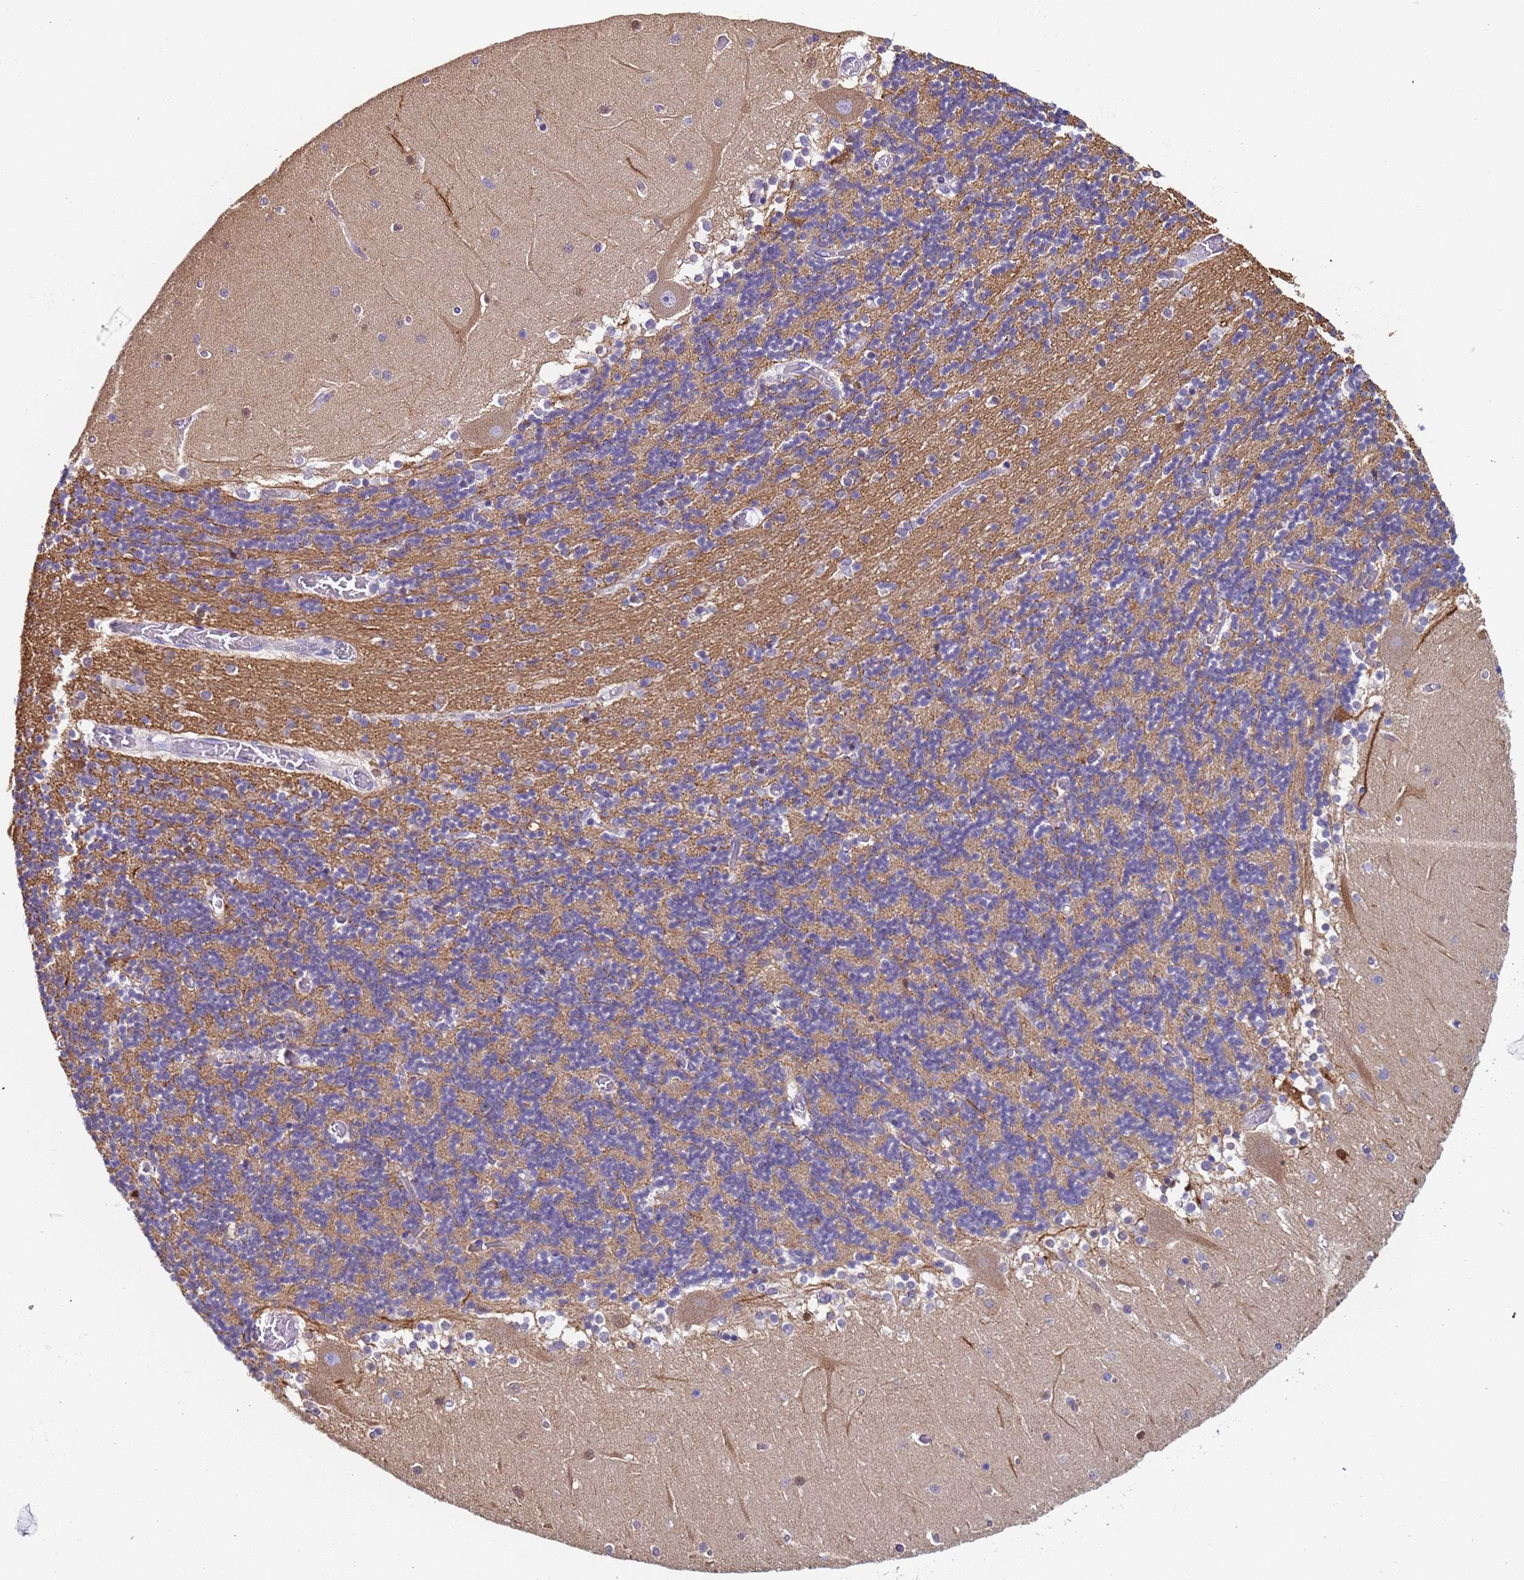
{"staining": {"intensity": "moderate", "quantity": "25%-75%", "location": "cytoplasmic/membranous"}, "tissue": "cerebellum", "cell_type": "Cells in granular layer", "image_type": "normal", "snomed": [{"axis": "morphology", "description": "Normal tissue, NOS"}, {"axis": "topography", "description": "Cerebellum"}], "caption": "Cells in granular layer demonstrate moderate cytoplasmic/membranous positivity in approximately 25%-75% of cells in unremarkable cerebellum. (DAB (3,3'-diaminobenzidine) = brown stain, brightfield microscopy at high magnification).", "gene": "PAQR7", "patient": {"sex": "female", "age": 28}}